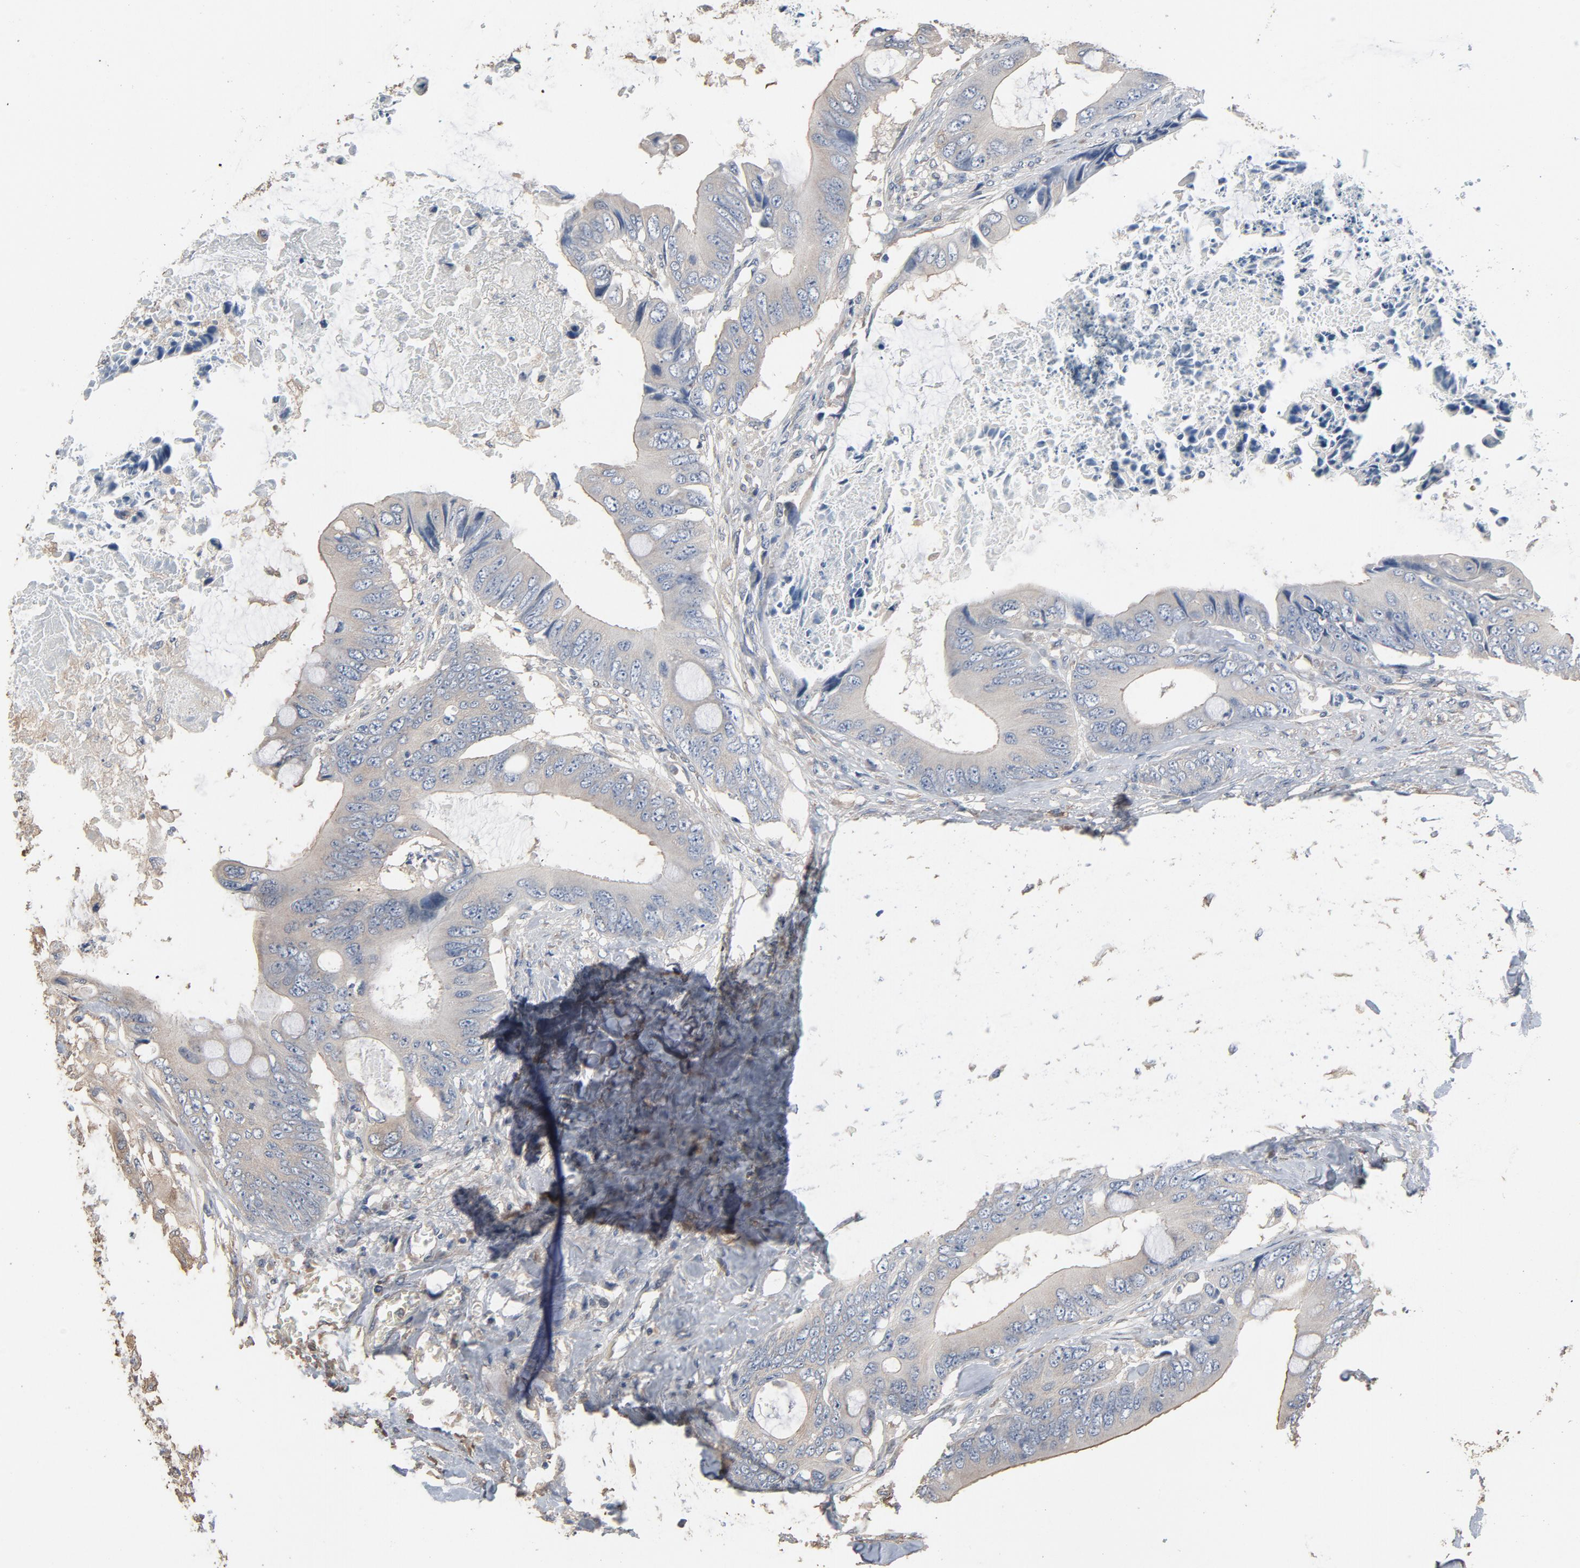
{"staining": {"intensity": "weak", "quantity": "<25%", "location": "cytoplasmic/membranous"}, "tissue": "colorectal cancer", "cell_type": "Tumor cells", "image_type": "cancer", "snomed": [{"axis": "morphology", "description": "Normal tissue, NOS"}, {"axis": "morphology", "description": "Adenocarcinoma, NOS"}, {"axis": "topography", "description": "Rectum"}, {"axis": "topography", "description": "Peripheral nerve tissue"}], "caption": "This is an IHC micrograph of human adenocarcinoma (colorectal). There is no positivity in tumor cells.", "gene": "SOX6", "patient": {"sex": "female", "age": 77}}